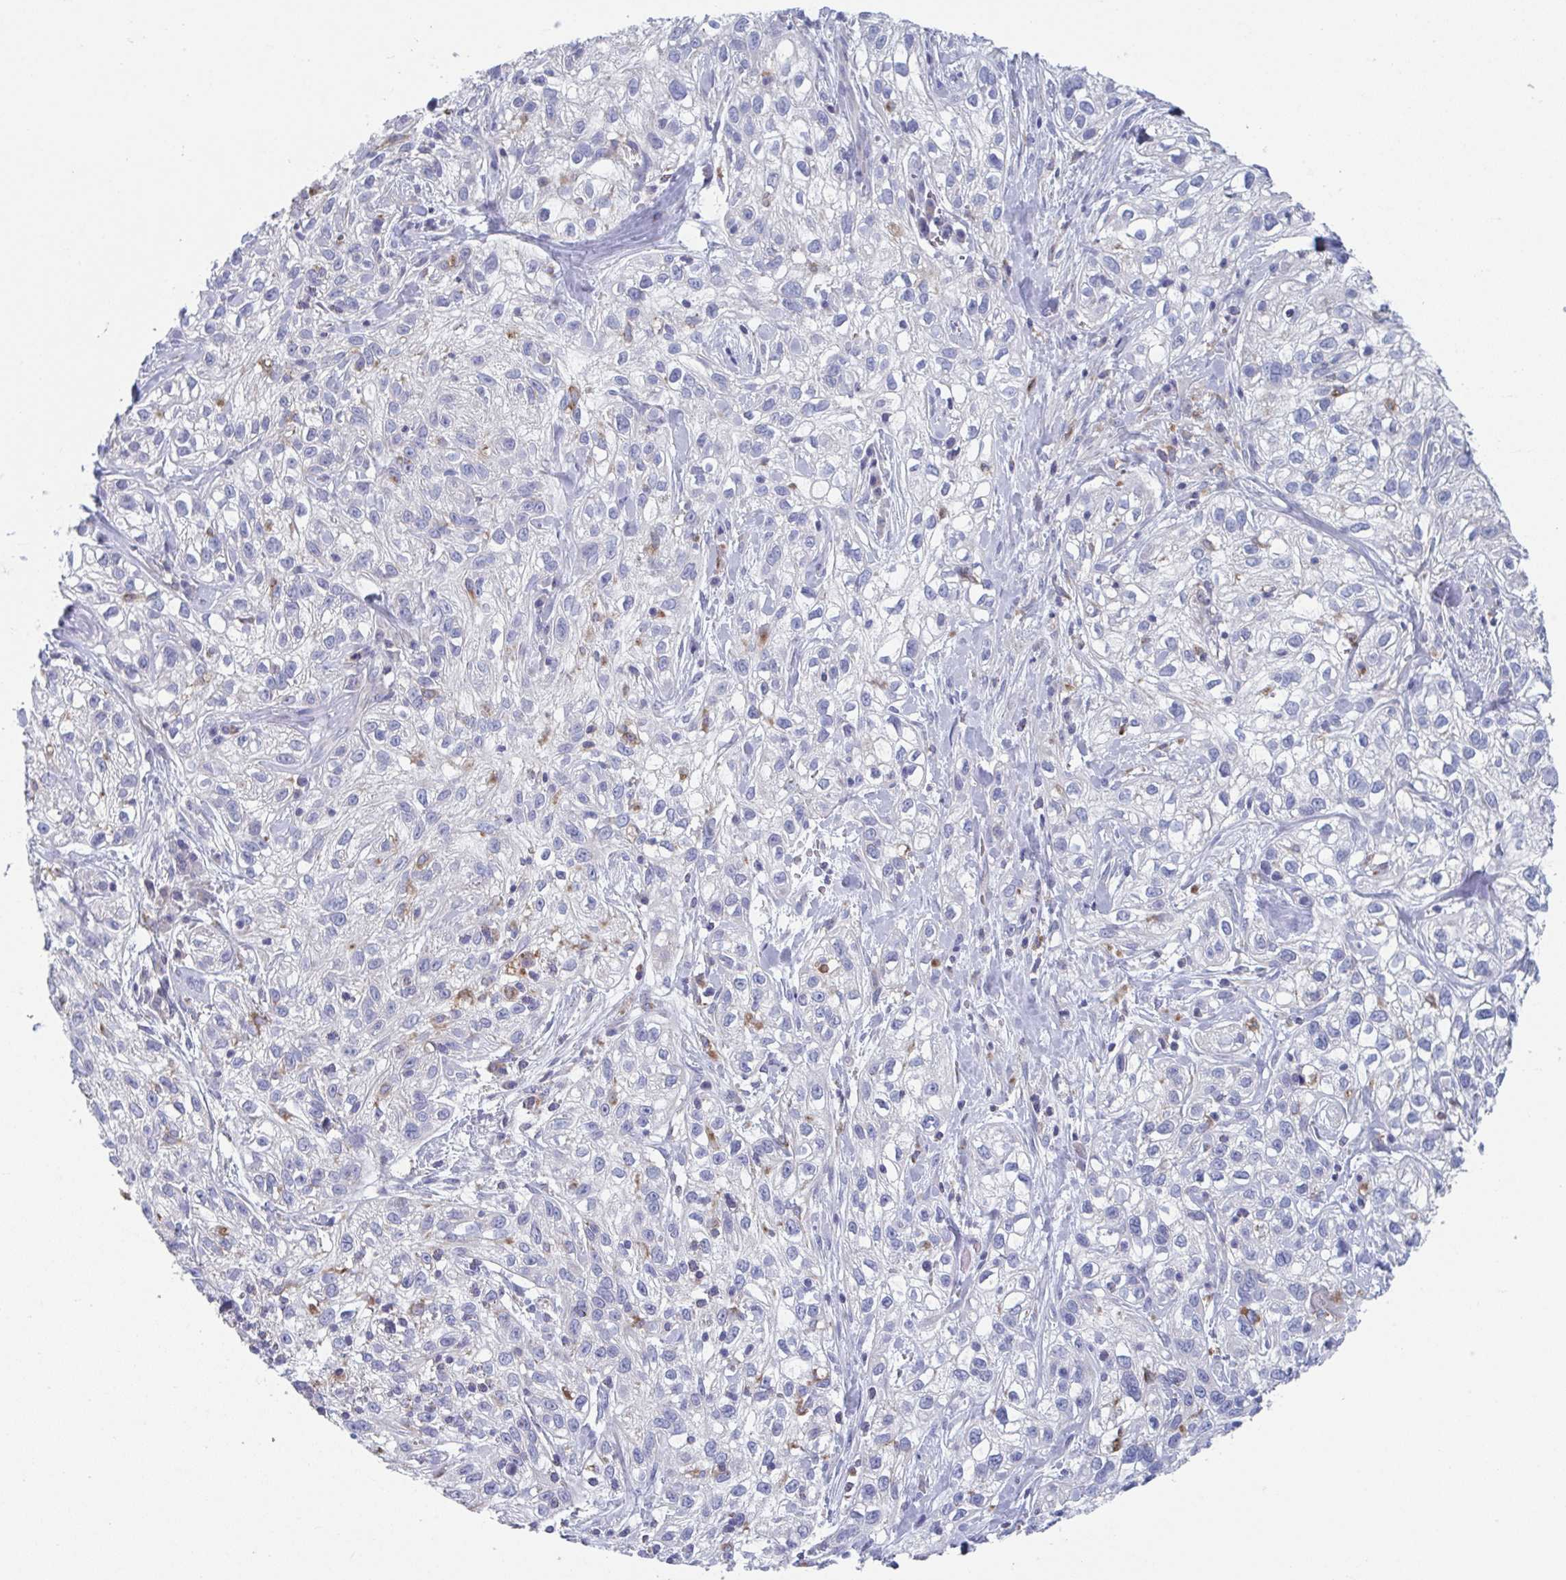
{"staining": {"intensity": "negative", "quantity": "none", "location": "none"}, "tissue": "skin cancer", "cell_type": "Tumor cells", "image_type": "cancer", "snomed": [{"axis": "morphology", "description": "Squamous cell carcinoma, NOS"}, {"axis": "topography", "description": "Skin"}], "caption": "A high-resolution micrograph shows immunohistochemistry staining of skin cancer, which demonstrates no significant staining in tumor cells.", "gene": "NIPSNAP1", "patient": {"sex": "male", "age": 82}}